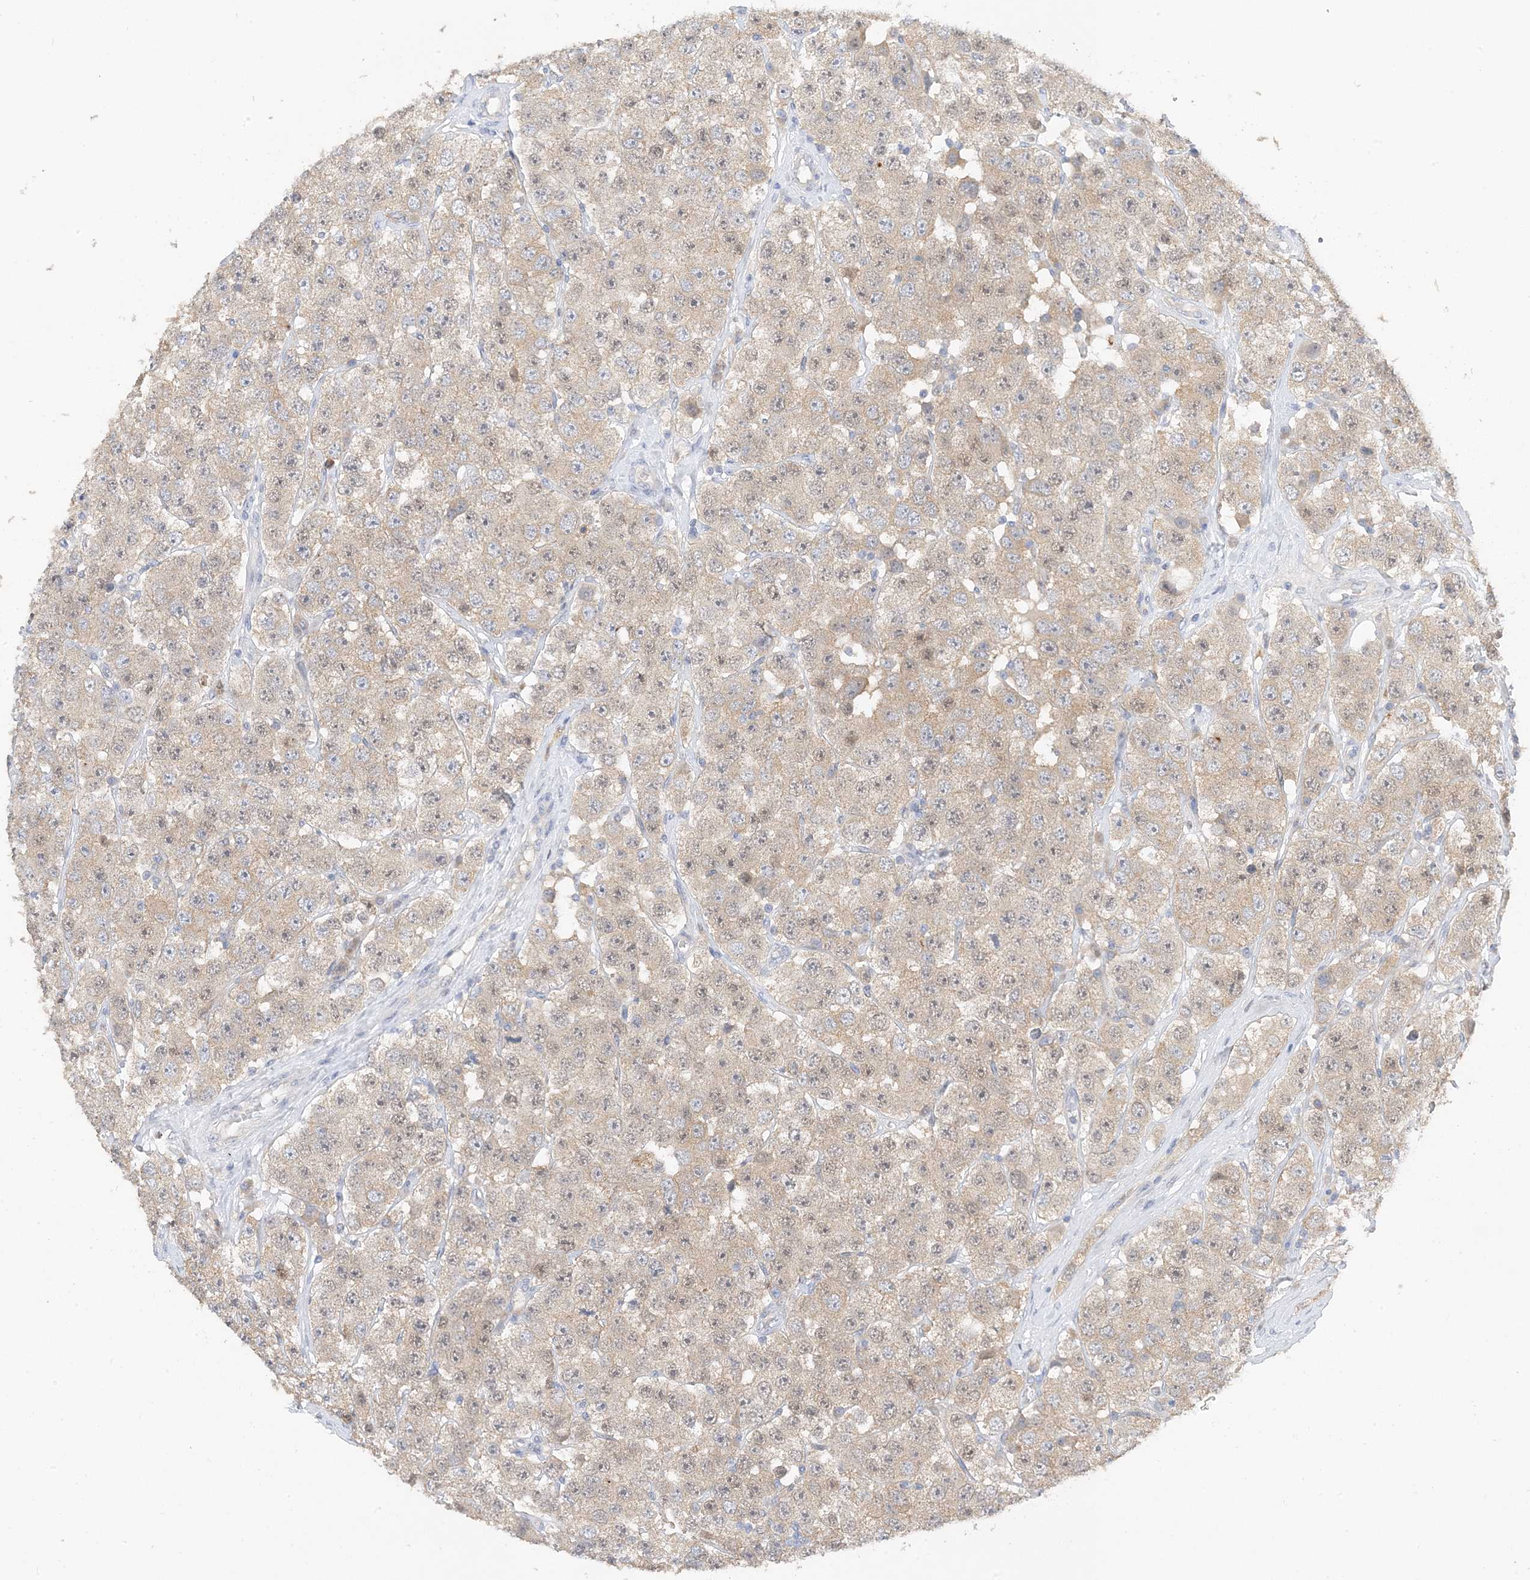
{"staining": {"intensity": "weak", "quantity": "25%-75%", "location": "cytoplasmic/membranous"}, "tissue": "testis cancer", "cell_type": "Tumor cells", "image_type": "cancer", "snomed": [{"axis": "morphology", "description": "Seminoma, NOS"}, {"axis": "topography", "description": "Testis"}], "caption": "Seminoma (testis) tissue demonstrates weak cytoplasmic/membranous positivity in about 25%-75% of tumor cells, visualized by immunohistochemistry.", "gene": "KIFBP", "patient": {"sex": "male", "age": 28}}